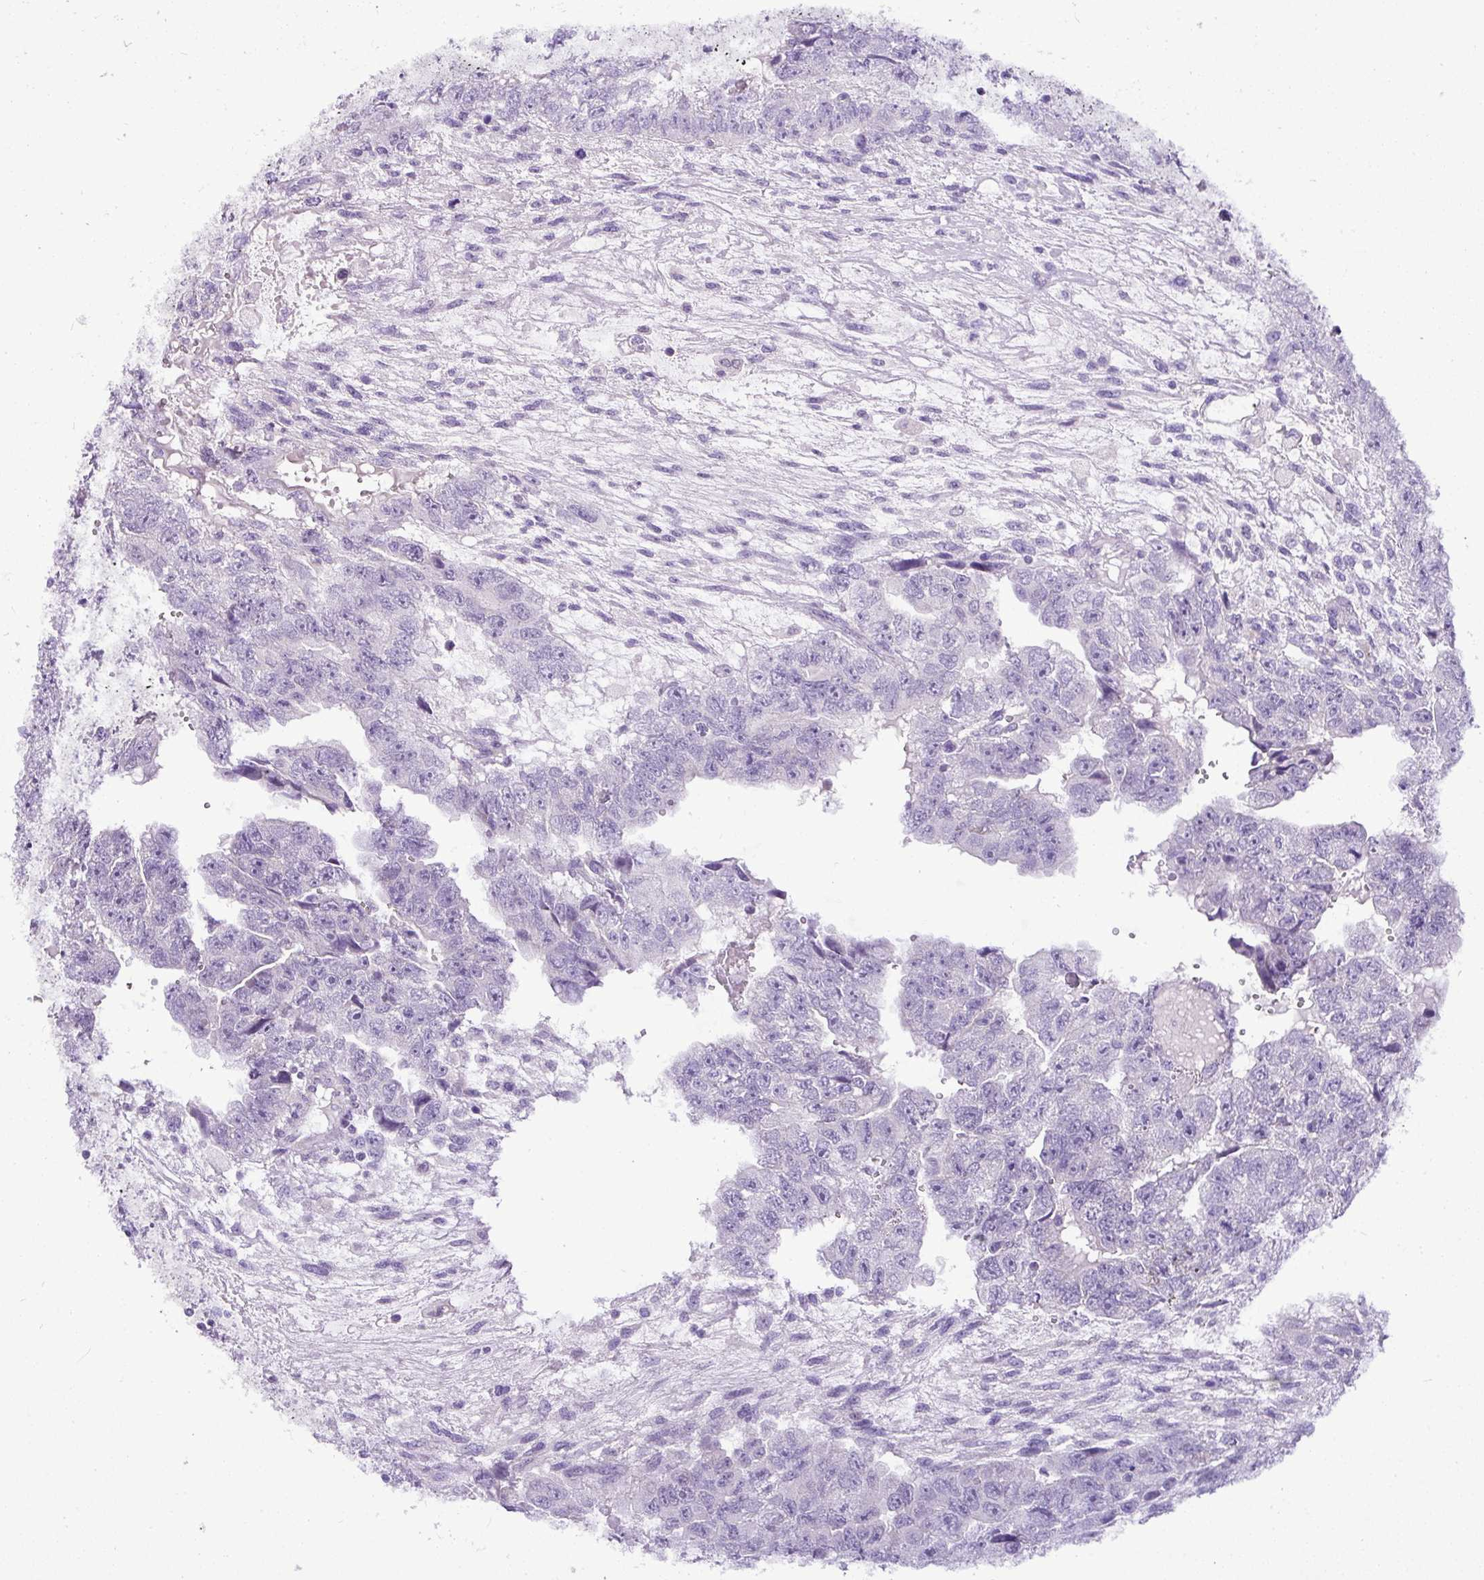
{"staining": {"intensity": "negative", "quantity": "none", "location": "none"}, "tissue": "testis cancer", "cell_type": "Tumor cells", "image_type": "cancer", "snomed": [{"axis": "morphology", "description": "Carcinoma, Embryonal, NOS"}, {"axis": "topography", "description": "Testis"}], "caption": "The photomicrograph demonstrates no significant positivity in tumor cells of testis cancer. (Brightfield microscopy of DAB immunohistochemistry (IHC) at high magnification).", "gene": "ESR1", "patient": {"sex": "male", "age": 20}}